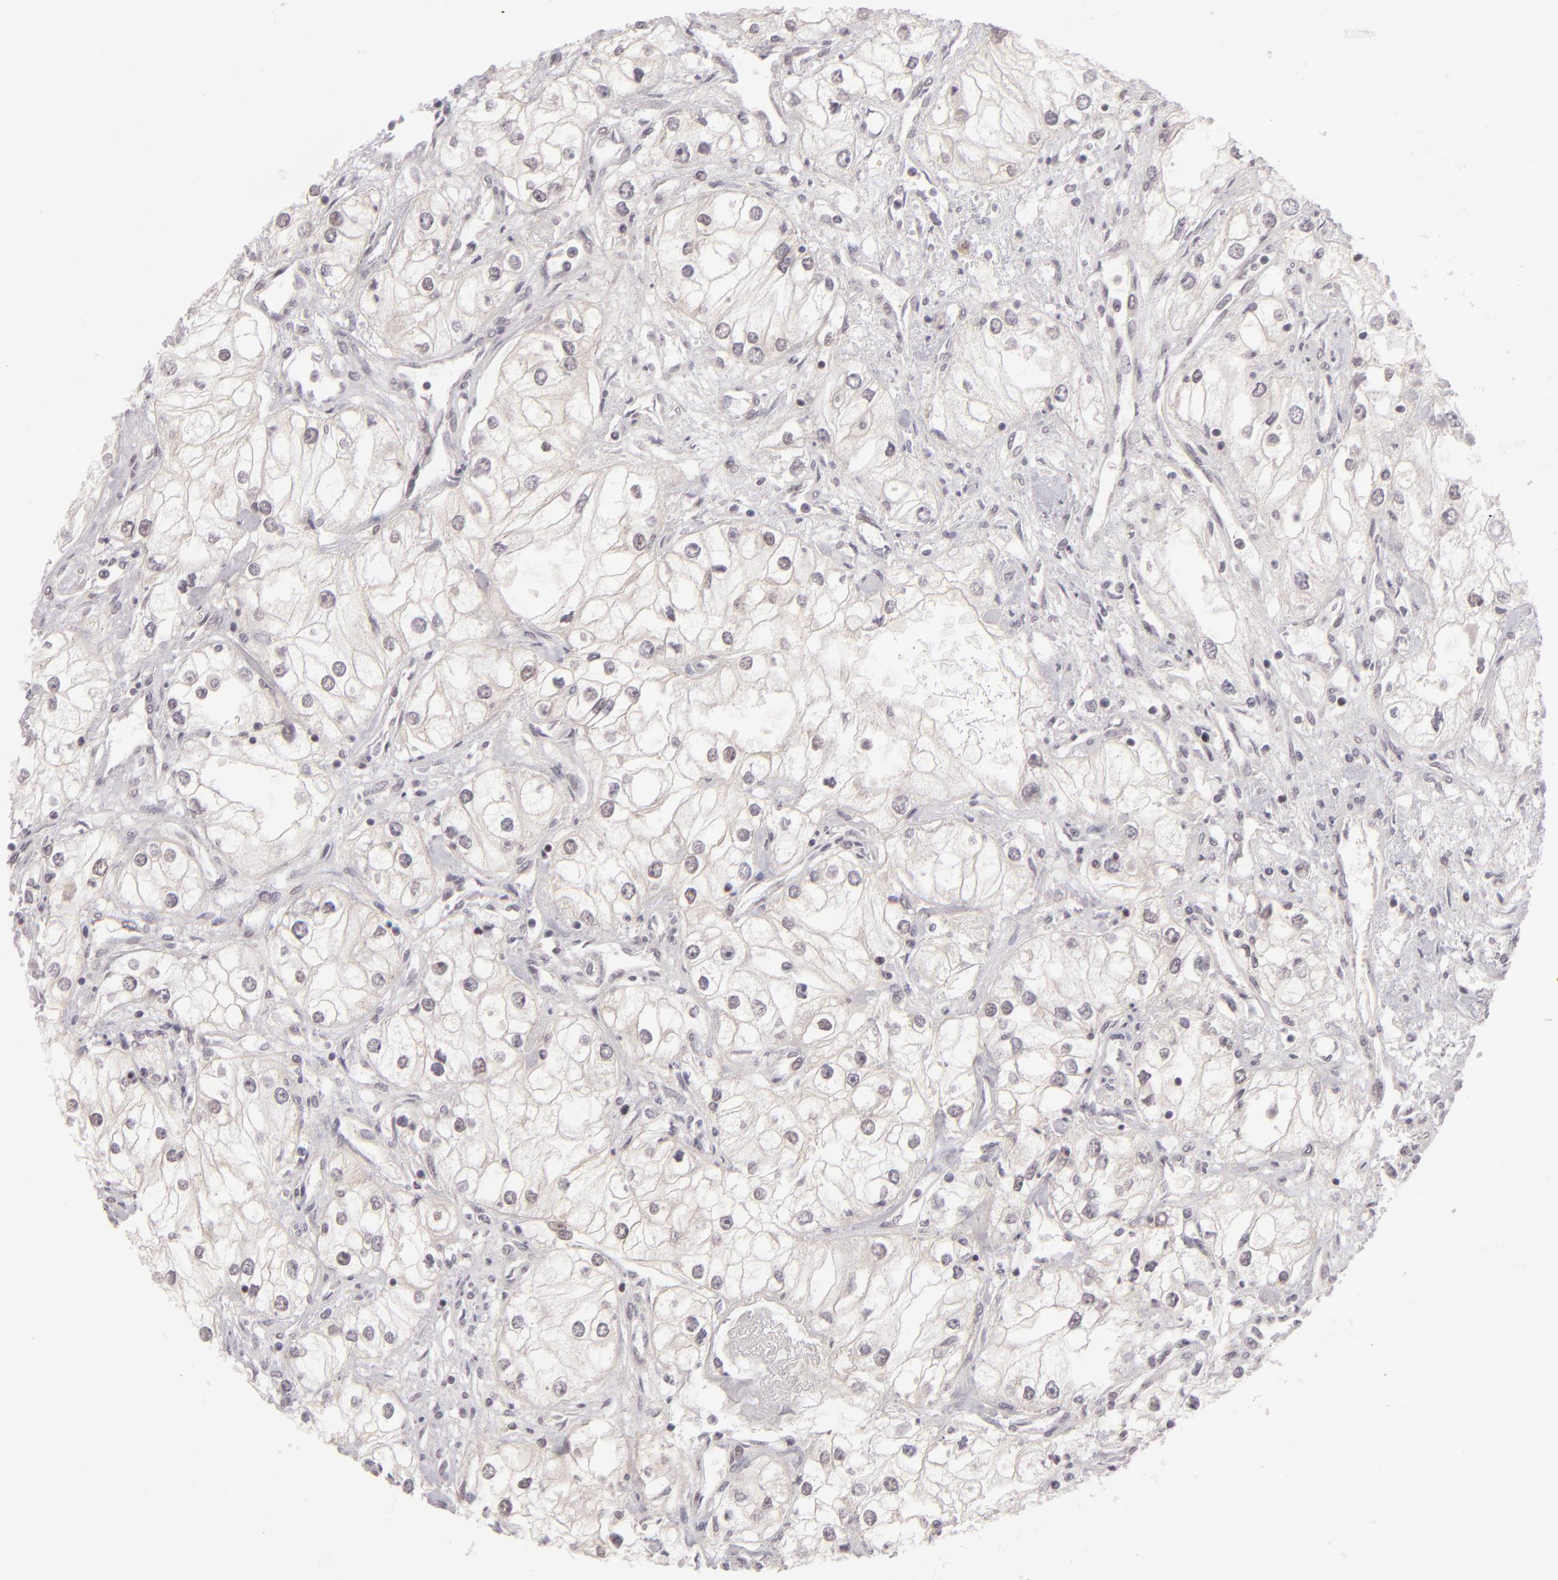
{"staining": {"intensity": "negative", "quantity": "none", "location": "none"}, "tissue": "renal cancer", "cell_type": "Tumor cells", "image_type": "cancer", "snomed": [{"axis": "morphology", "description": "Adenocarcinoma, NOS"}, {"axis": "topography", "description": "Kidney"}], "caption": "Tumor cells show no significant positivity in renal cancer (adenocarcinoma). (Brightfield microscopy of DAB (3,3'-diaminobenzidine) immunohistochemistry at high magnification).", "gene": "ZNF205", "patient": {"sex": "male", "age": 57}}